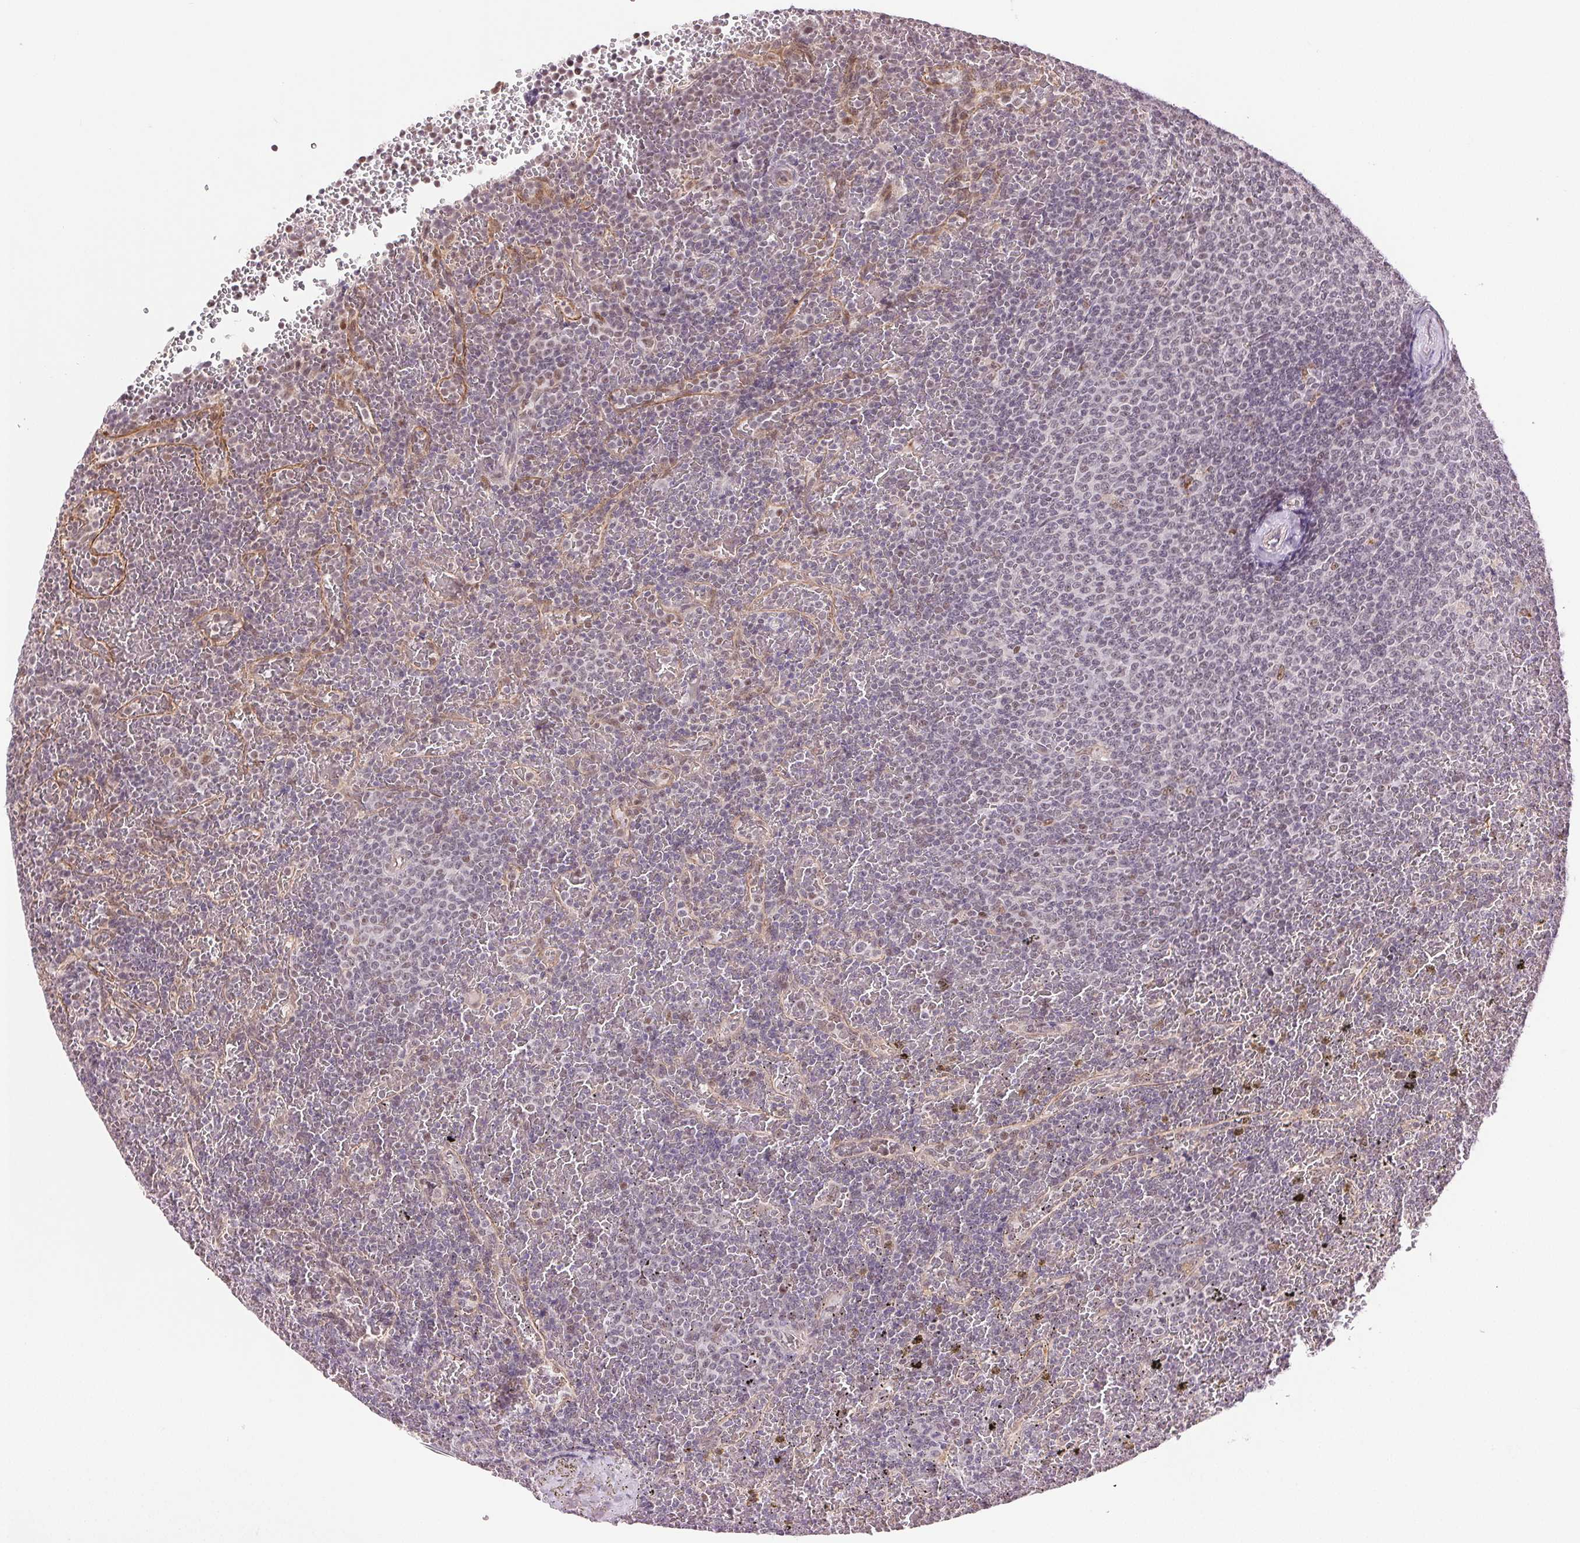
{"staining": {"intensity": "negative", "quantity": "none", "location": "none"}, "tissue": "lymphoma", "cell_type": "Tumor cells", "image_type": "cancer", "snomed": [{"axis": "morphology", "description": "Malignant lymphoma, non-Hodgkin's type, Low grade"}, {"axis": "topography", "description": "Spleen"}], "caption": "The histopathology image demonstrates no staining of tumor cells in malignant lymphoma, non-Hodgkin's type (low-grade).", "gene": "GRHL3", "patient": {"sex": "female", "age": 77}}